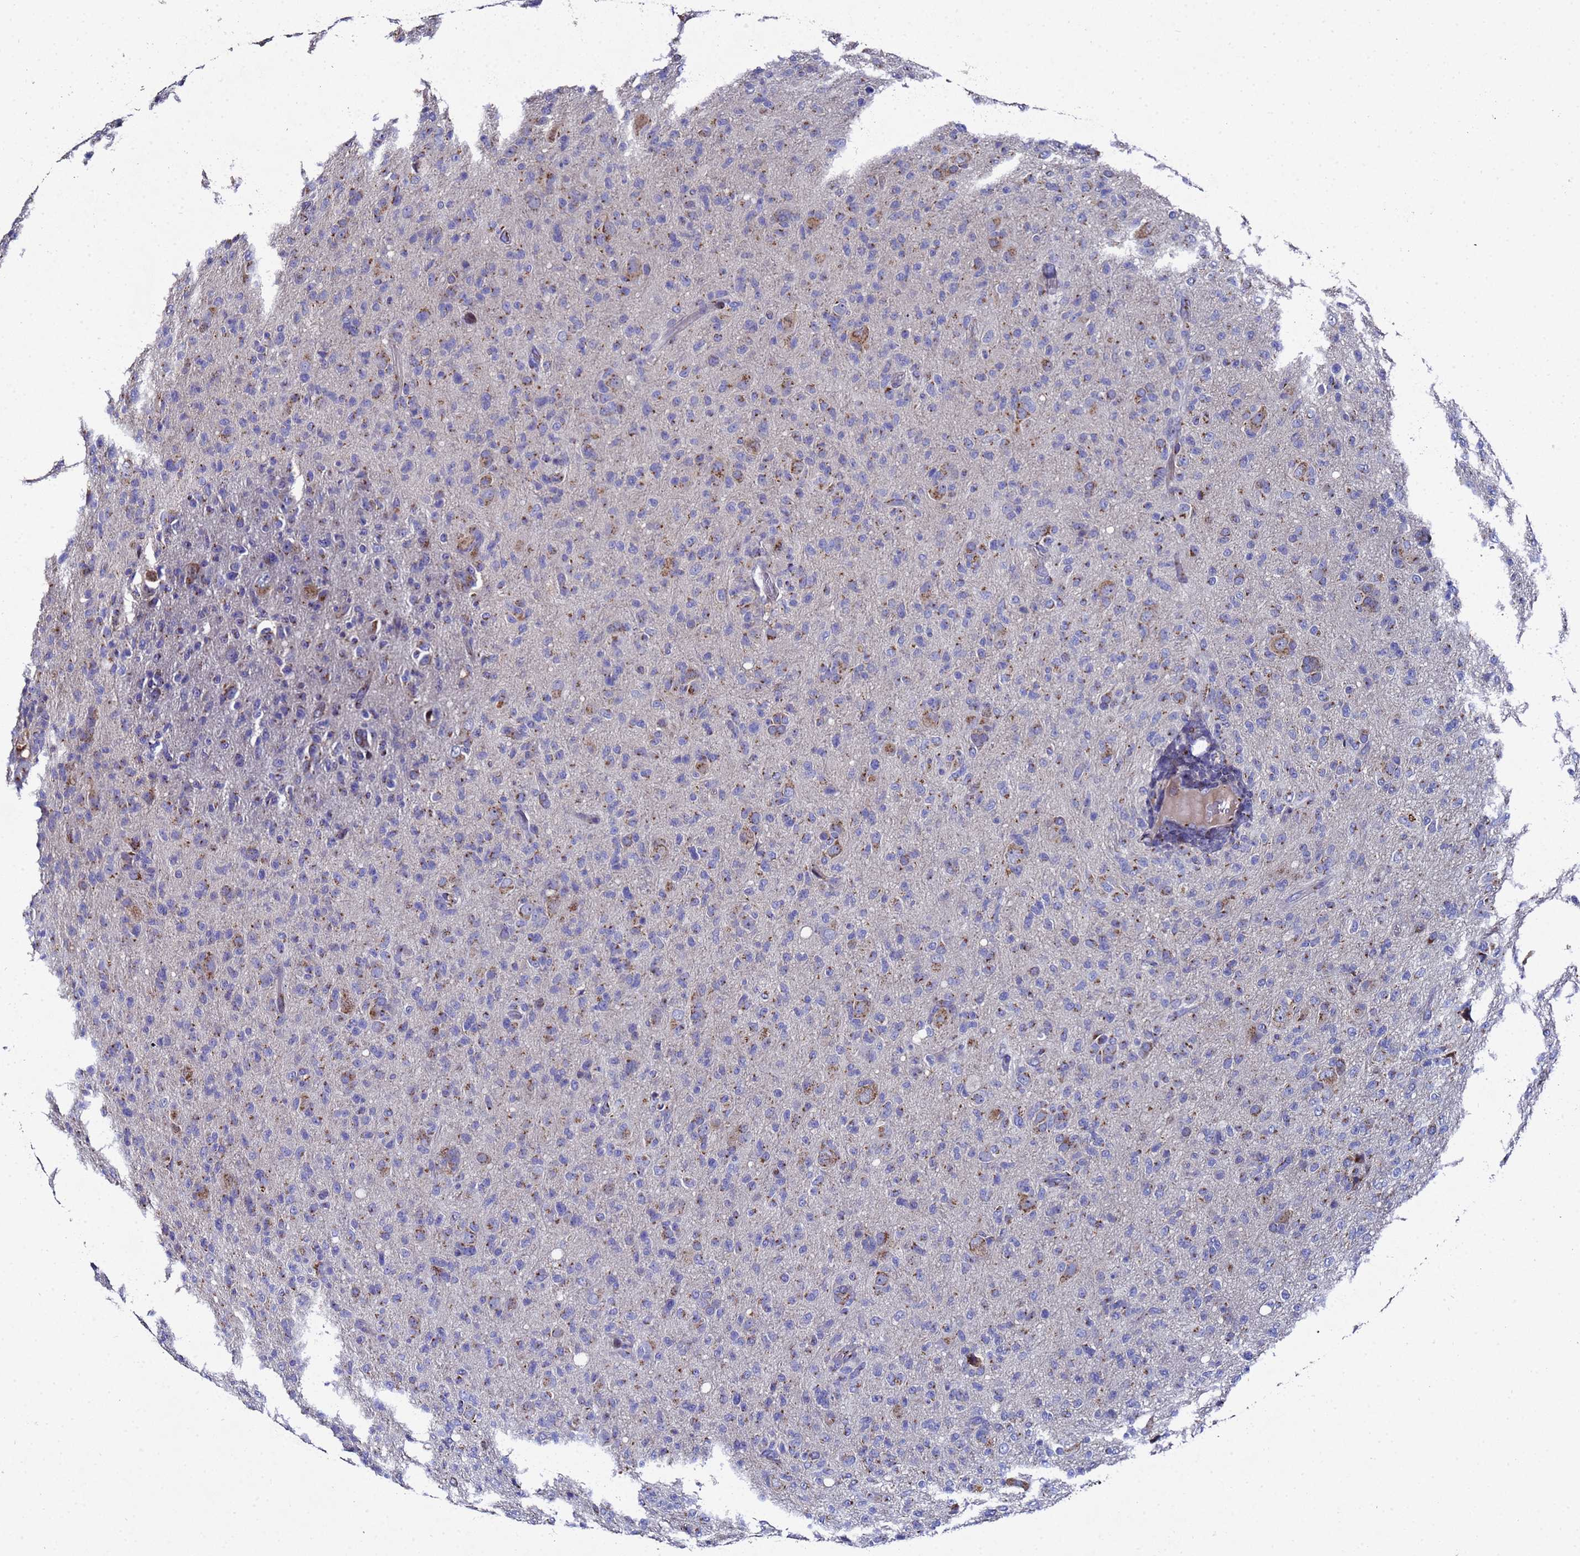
{"staining": {"intensity": "moderate", "quantity": "<25%", "location": "cytoplasmic/membranous"}, "tissue": "glioma", "cell_type": "Tumor cells", "image_type": "cancer", "snomed": [{"axis": "morphology", "description": "Glioma, malignant, High grade"}, {"axis": "topography", "description": "Brain"}], "caption": "About <25% of tumor cells in glioma display moderate cytoplasmic/membranous protein staining as visualized by brown immunohistochemical staining.", "gene": "NSUN6", "patient": {"sex": "female", "age": 57}}